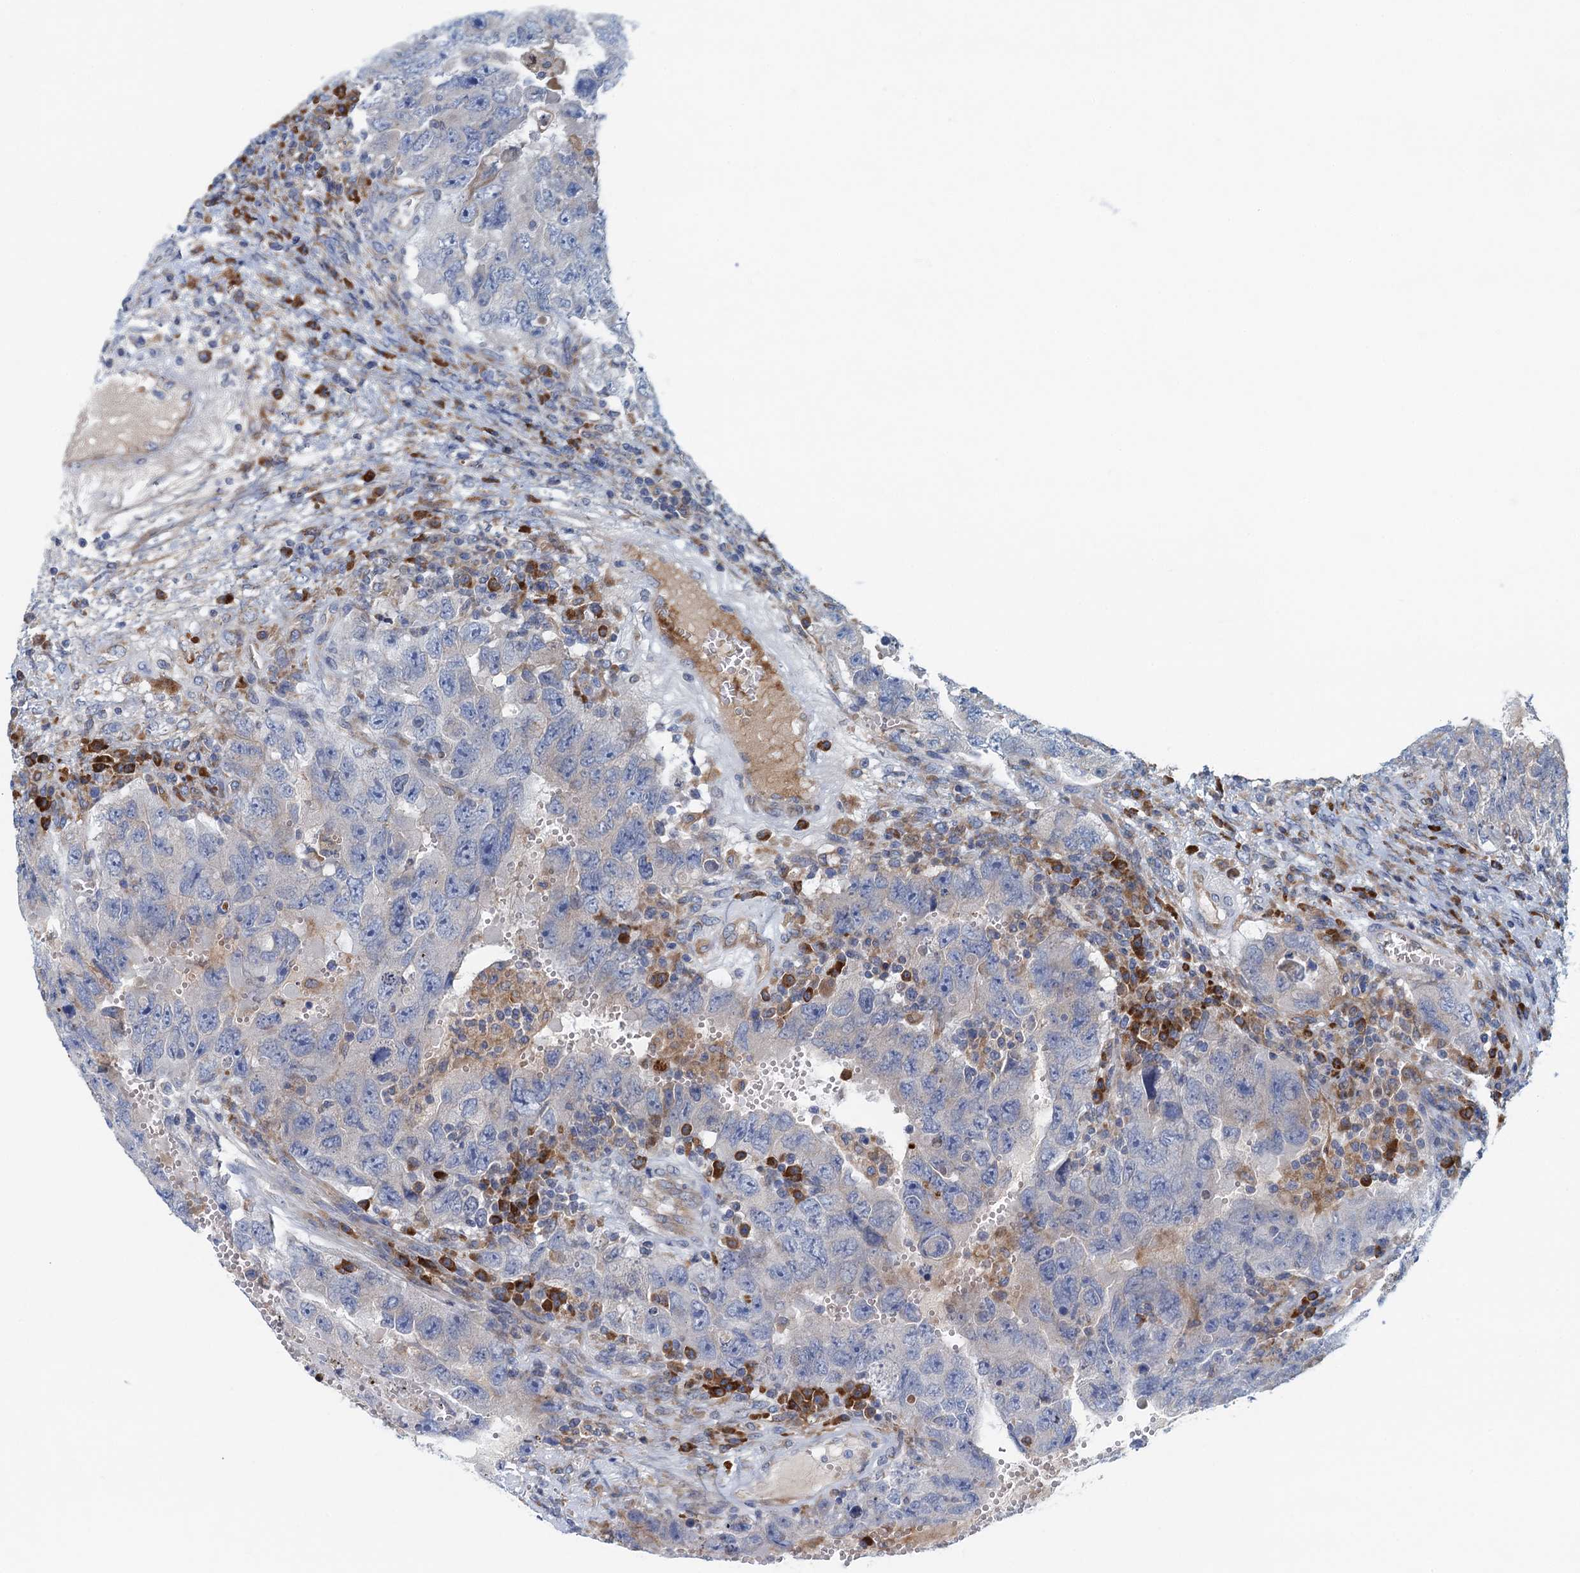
{"staining": {"intensity": "negative", "quantity": "none", "location": "none"}, "tissue": "testis cancer", "cell_type": "Tumor cells", "image_type": "cancer", "snomed": [{"axis": "morphology", "description": "Carcinoma, Embryonal, NOS"}, {"axis": "topography", "description": "Testis"}], "caption": "High magnification brightfield microscopy of testis cancer stained with DAB (brown) and counterstained with hematoxylin (blue): tumor cells show no significant staining.", "gene": "MYDGF", "patient": {"sex": "male", "age": 26}}